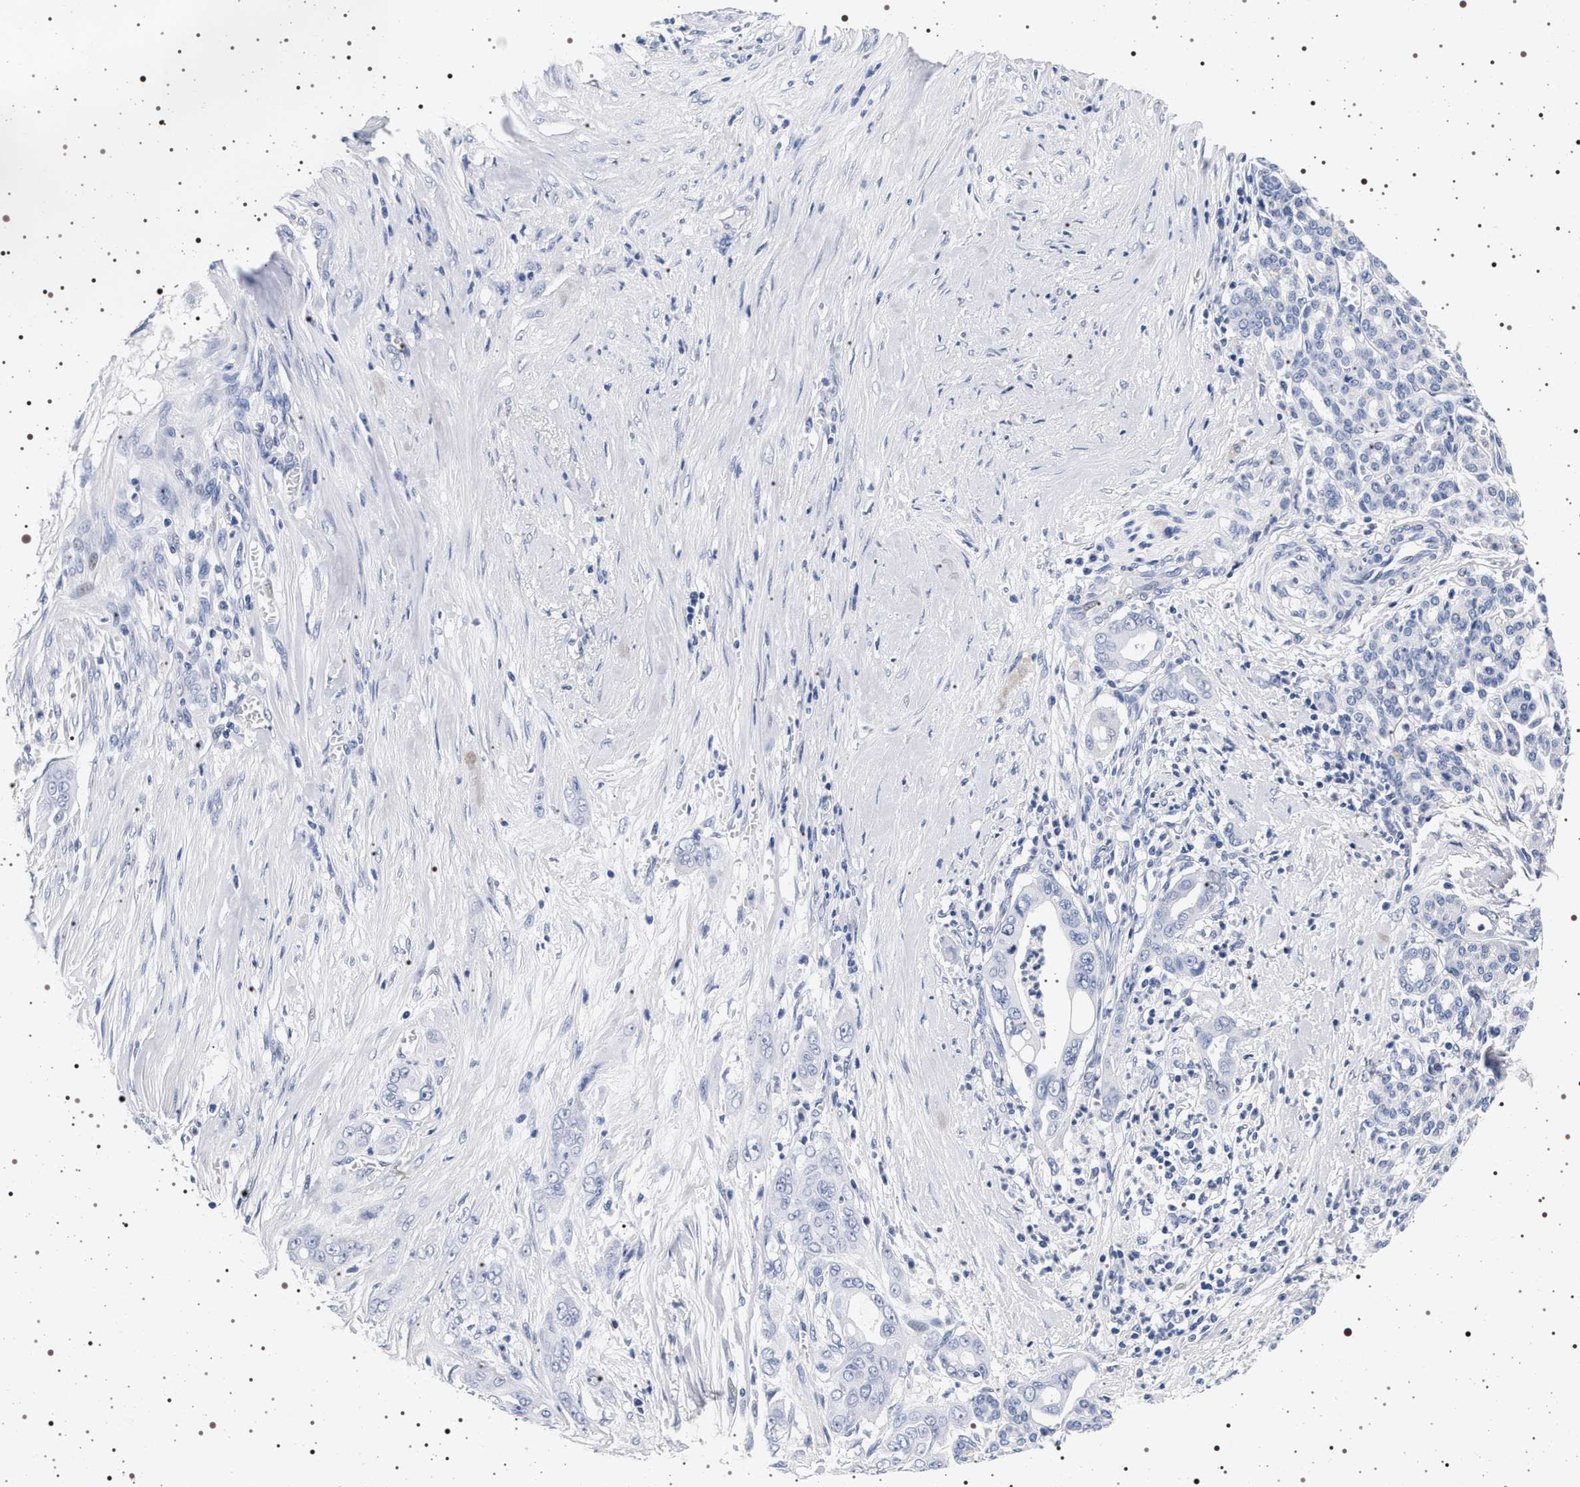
{"staining": {"intensity": "negative", "quantity": "none", "location": "none"}, "tissue": "pancreatic cancer", "cell_type": "Tumor cells", "image_type": "cancer", "snomed": [{"axis": "morphology", "description": "Adenocarcinoma, NOS"}, {"axis": "topography", "description": "Pancreas"}], "caption": "Tumor cells are negative for protein expression in human pancreatic adenocarcinoma. (Brightfield microscopy of DAB immunohistochemistry (IHC) at high magnification).", "gene": "MAPK10", "patient": {"sex": "male", "age": 59}}